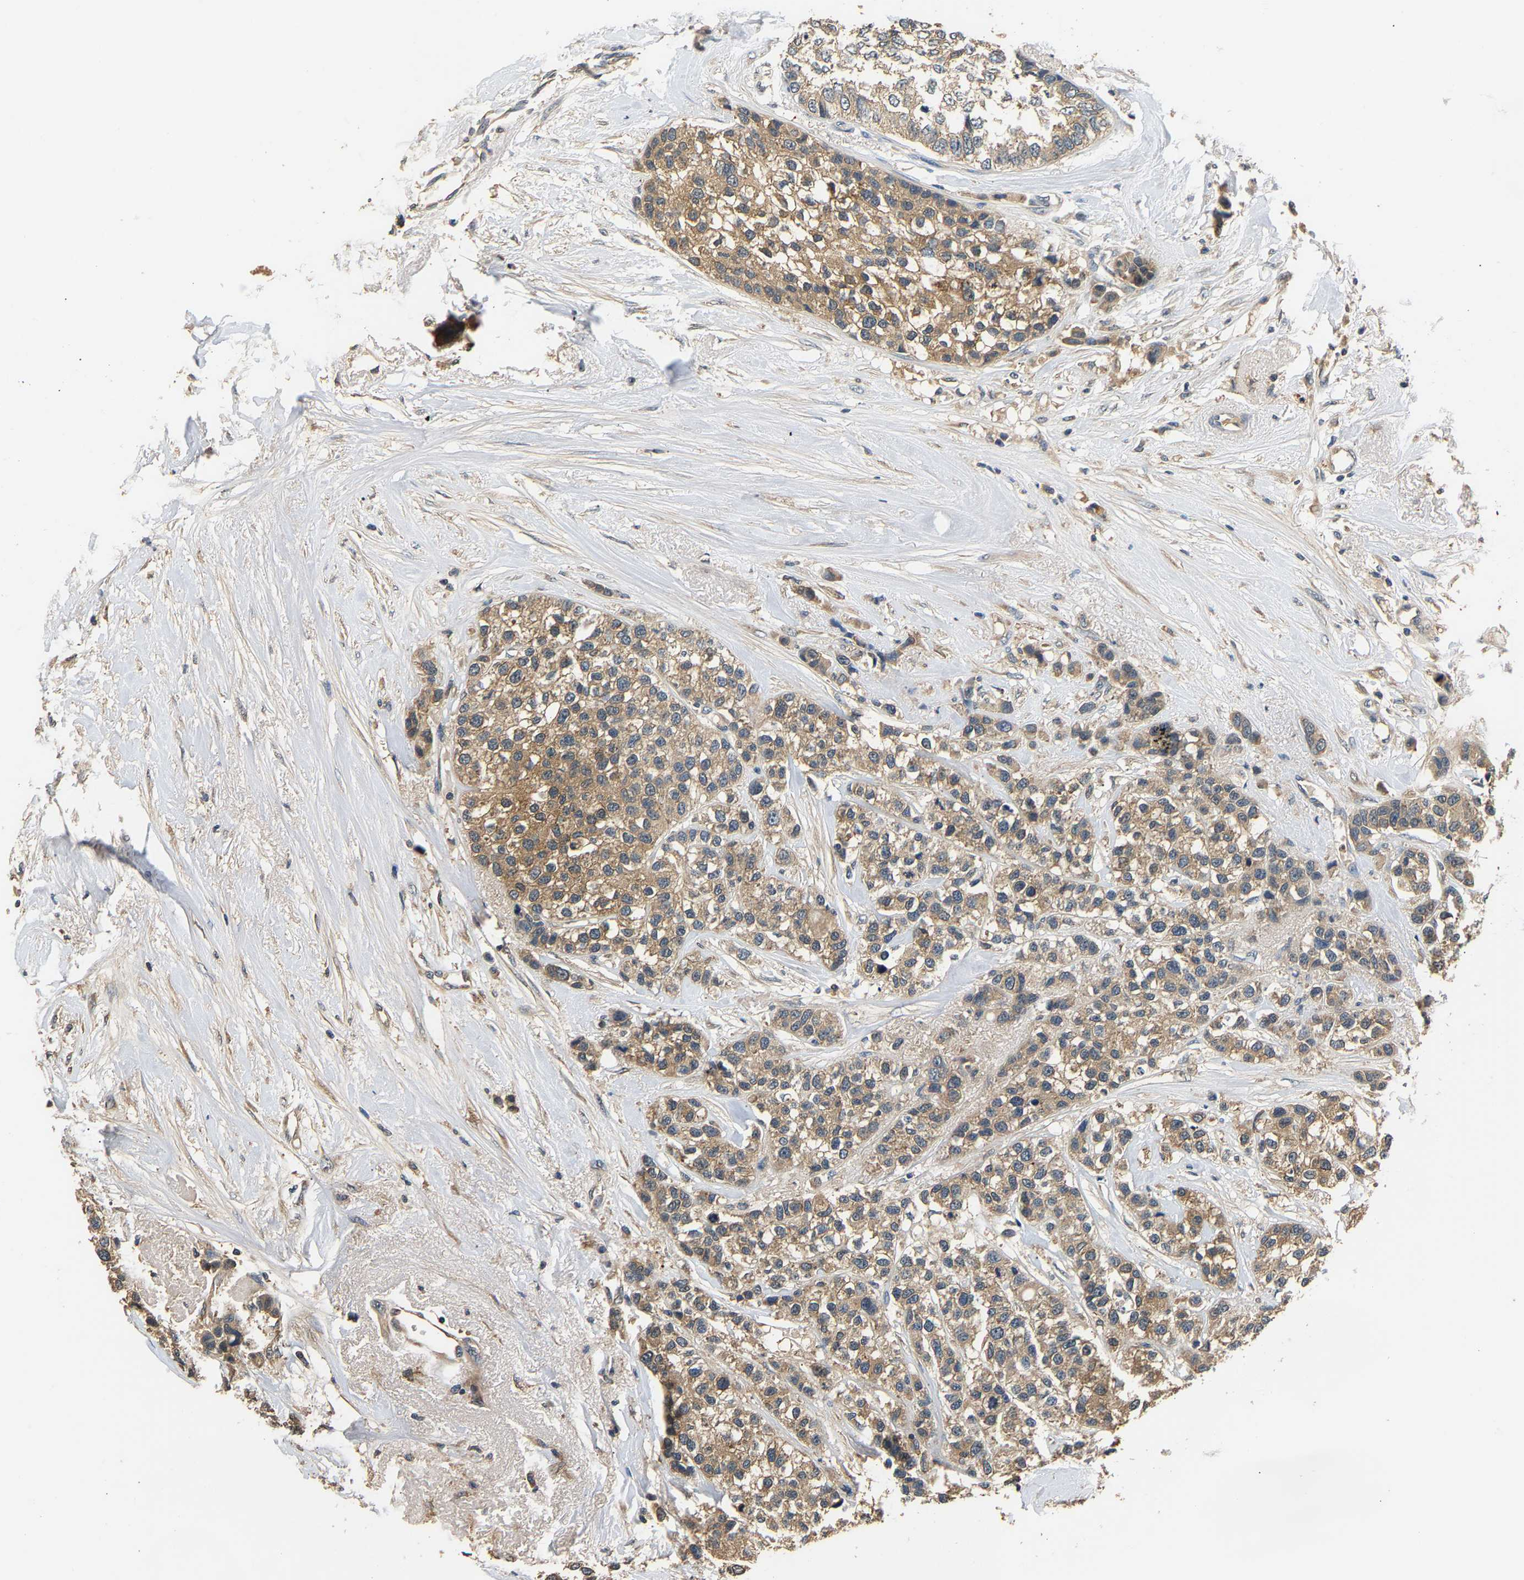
{"staining": {"intensity": "moderate", "quantity": ">75%", "location": "cytoplasmic/membranous"}, "tissue": "breast cancer", "cell_type": "Tumor cells", "image_type": "cancer", "snomed": [{"axis": "morphology", "description": "Duct carcinoma"}, {"axis": "topography", "description": "Breast"}], "caption": "The immunohistochemical stain shows moderate cytoplasmic/membranous expression in tumor cells of breast intraductal carcinoma tissue. The staining was performed using DAB (3,3'-diaminobenzidine), with brown indicating positive protein expression. Nuclei are stained blue with hematoxylin.", "gene": "GPI", "patient": {"sex": "female", "age": 51}}